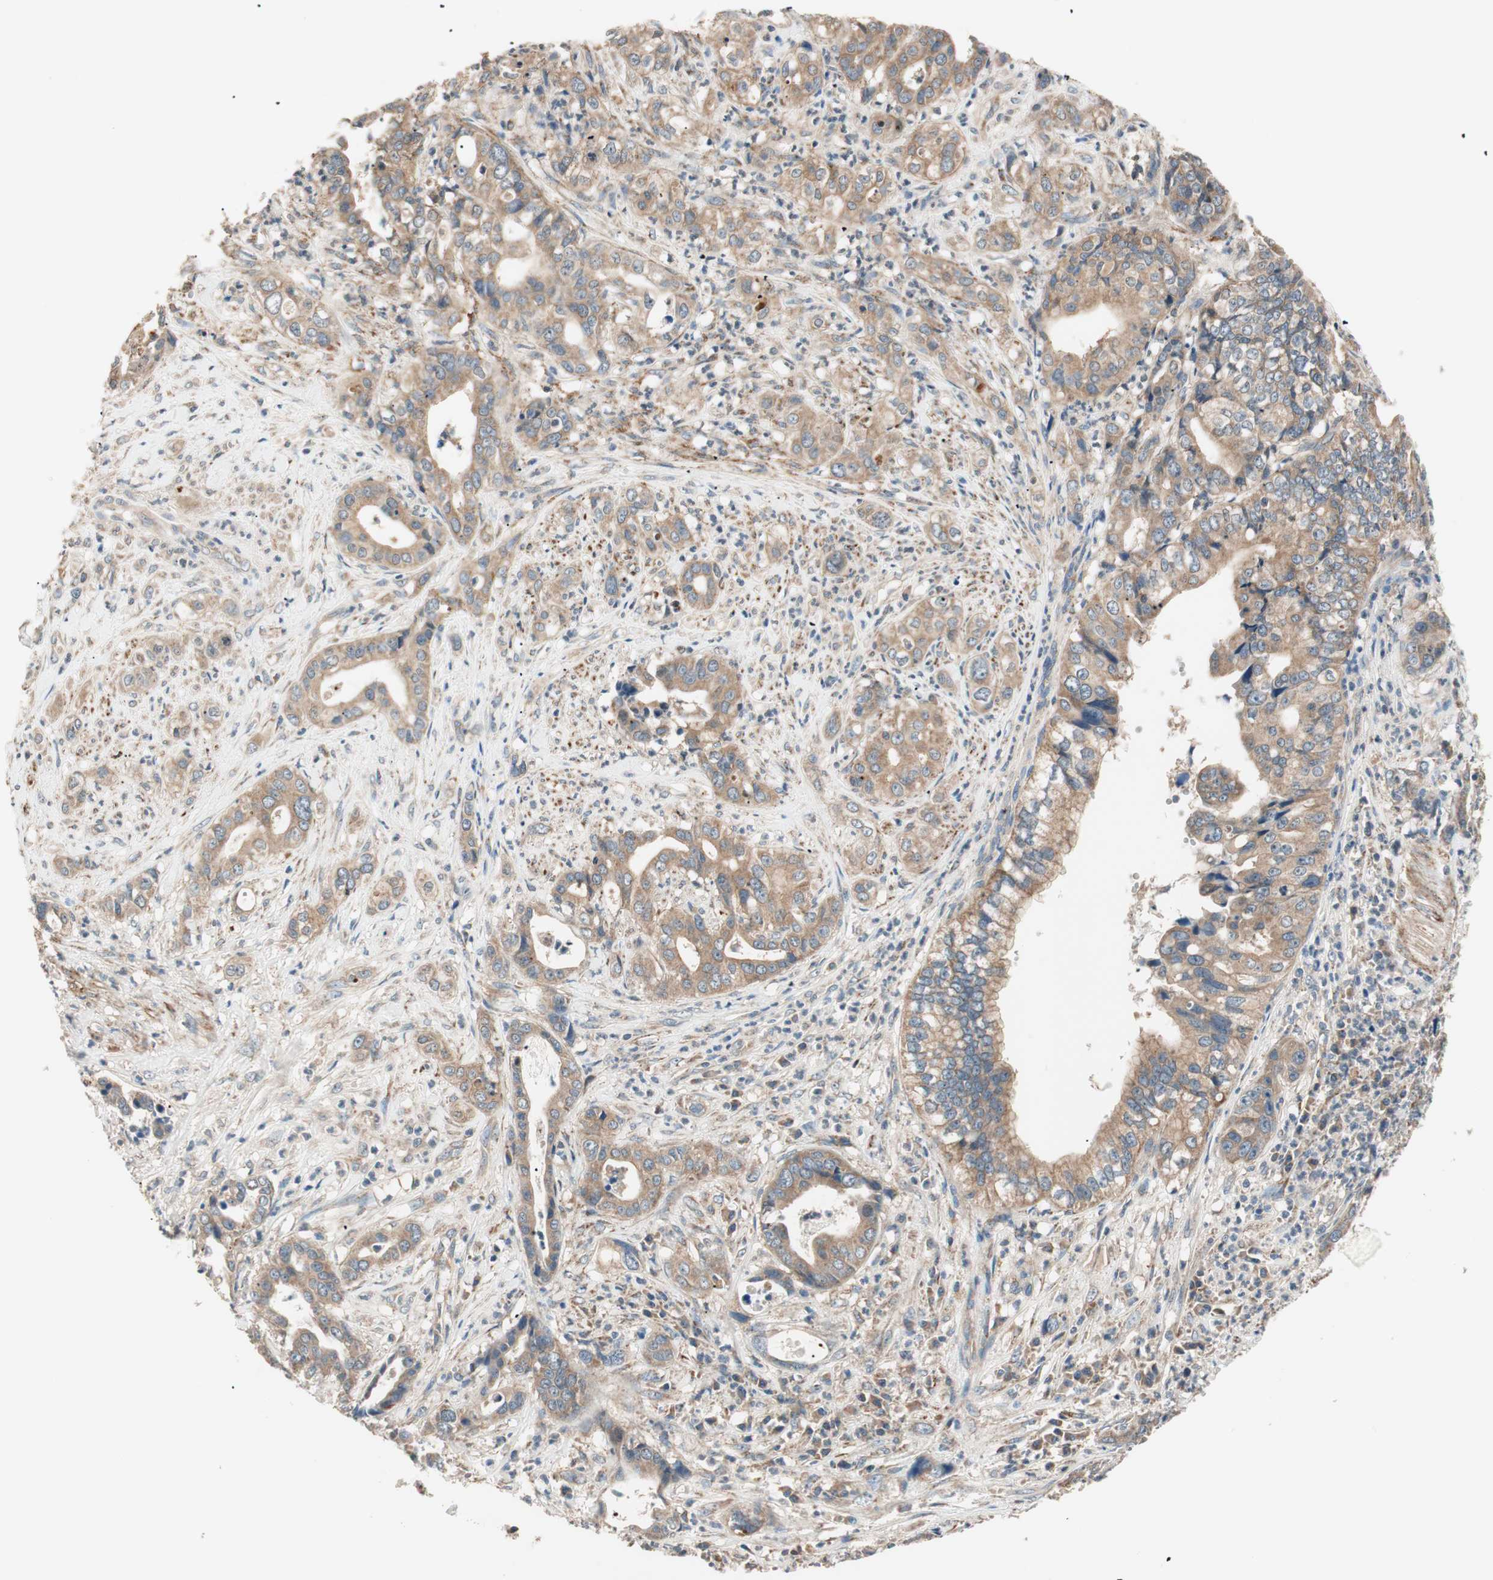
{"staining": {"intensity": "moderate", "quantity": ">75%", "location": "cytoplasmic/membranous"}, "tissue": "liver cancer", "cell_type": "Tumor cells", "image_type": "cancer", "snomed": [{"axis": "morphology", "description": "Cholangiocarcinoma"}, {"axis": "topography", "description": "Liver"}], "caption": "Tumor cells exhibit medium levels of moderate cytoplasmic/membranous expression in approximately >75% of cells in human cholangiocarcinoma (liver).", "gene": "HPN", "patient": {"sex": "female", "age": 61}}